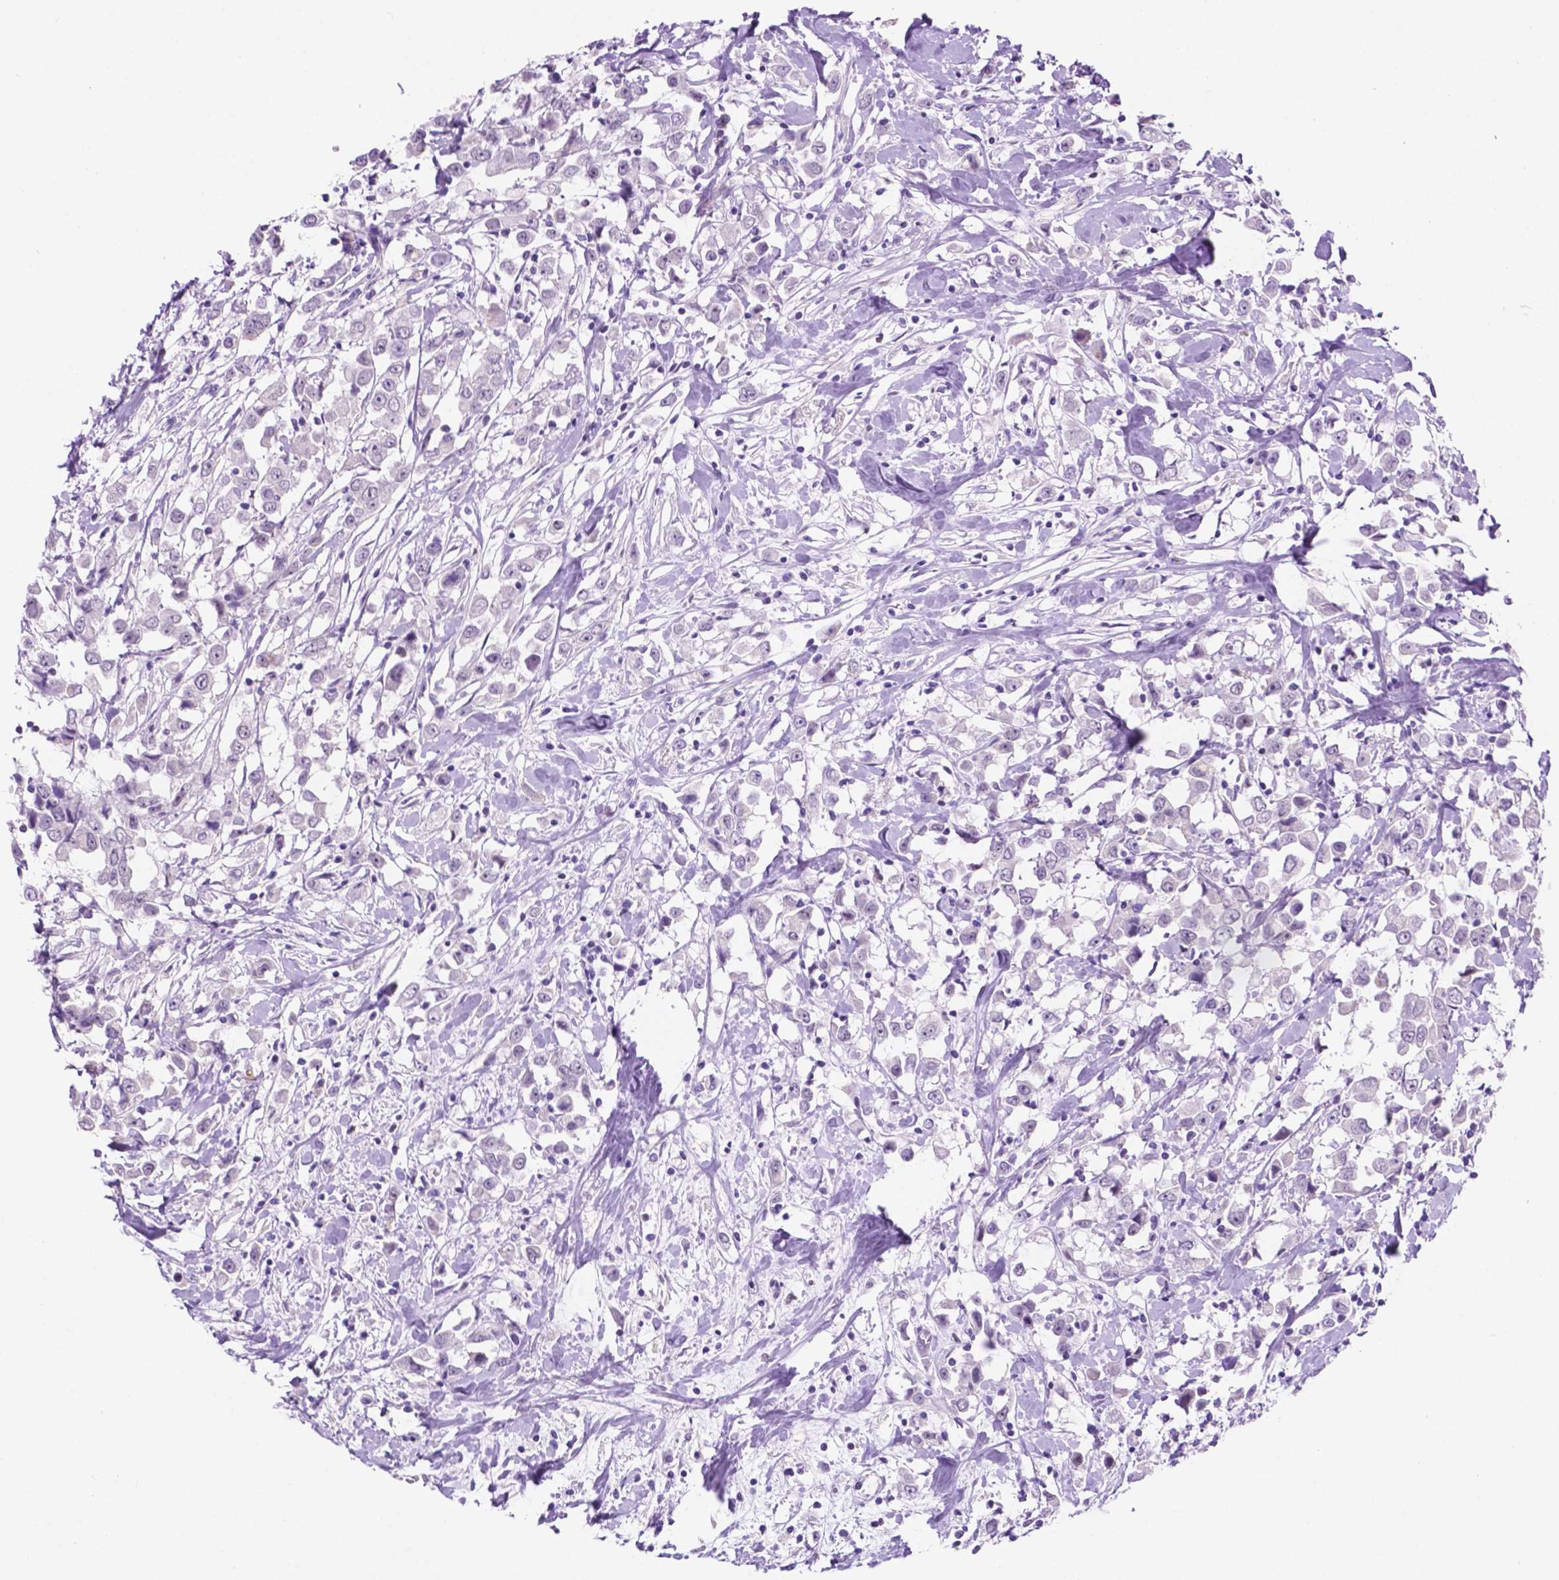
{"staining": {"intensity": "negative", "quantity": "none", "location": "none"}, "tissue": "breast cancer", "cell_type": "Tumor cells", "image_type": "cancer", "snomed": [{"axis": "morphology", "description": "Duct carcinoma"}, {"axis": "topography", "description": "Breast"}], "caption": "Micrograph shows no protein staining in tumor cells of breast cancer (infiltrating ductal carcinoma) tissue.", "gene": "ACY3", "patient": {"sex": "female", "age": 61}}